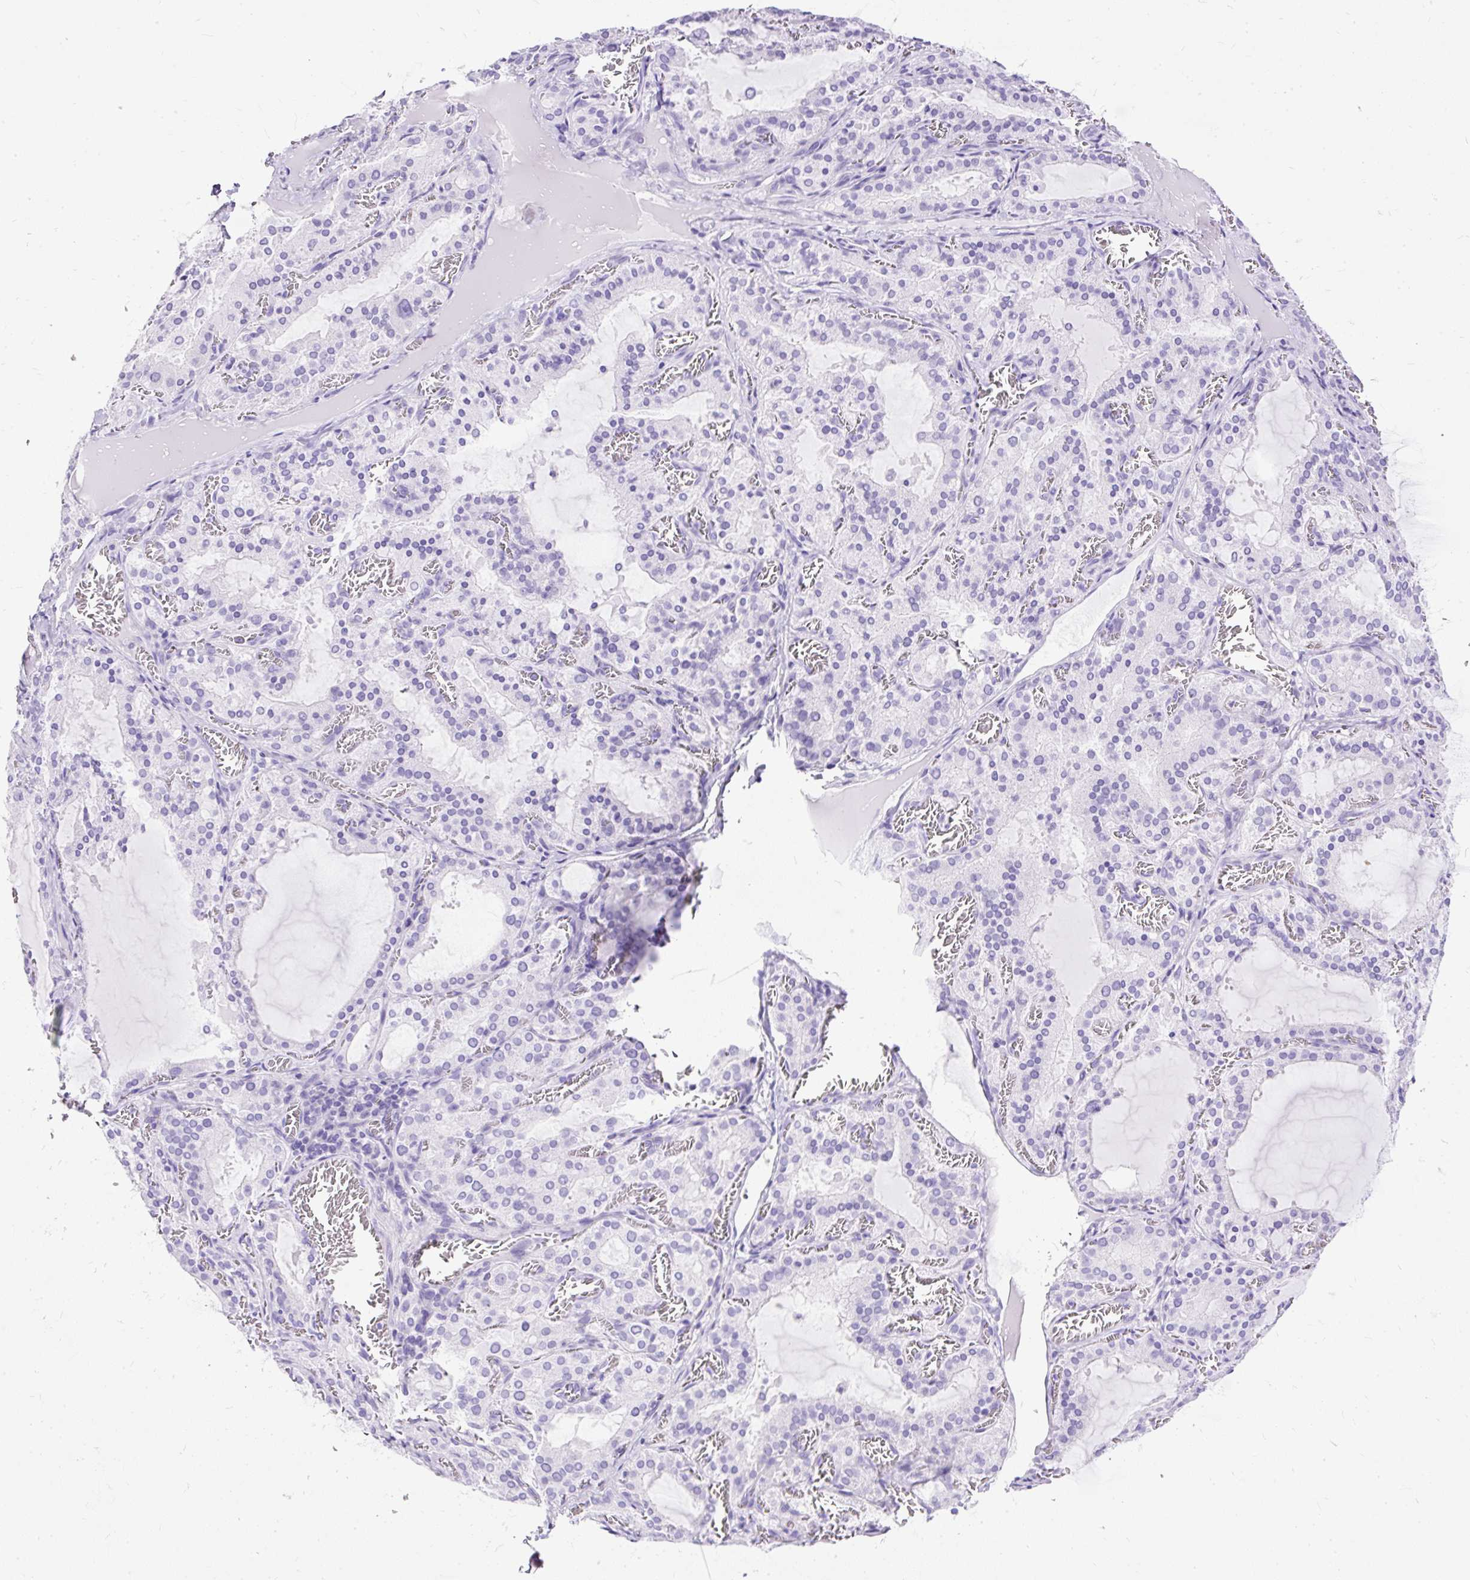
{"staining": {"intensity": "negative", "quantity": "none", "location": "none"}, "tissue": "thyroid gland", "cell_type": "Glandular cells", "image_type": "normal", "snomed": [{"axis": "morphology", "description": "Normal tissue, NOS"}, {"axis": "topography", "description": "Thyroid gland"}], "caption": "The photomicrograph demonstrates no staining of glandular cells in unremarkable thyroid gland. (DAB immunohistochemistry, high magnification).", "gene": "HEY1", "patient": {"sex": "female", "age": 30}}